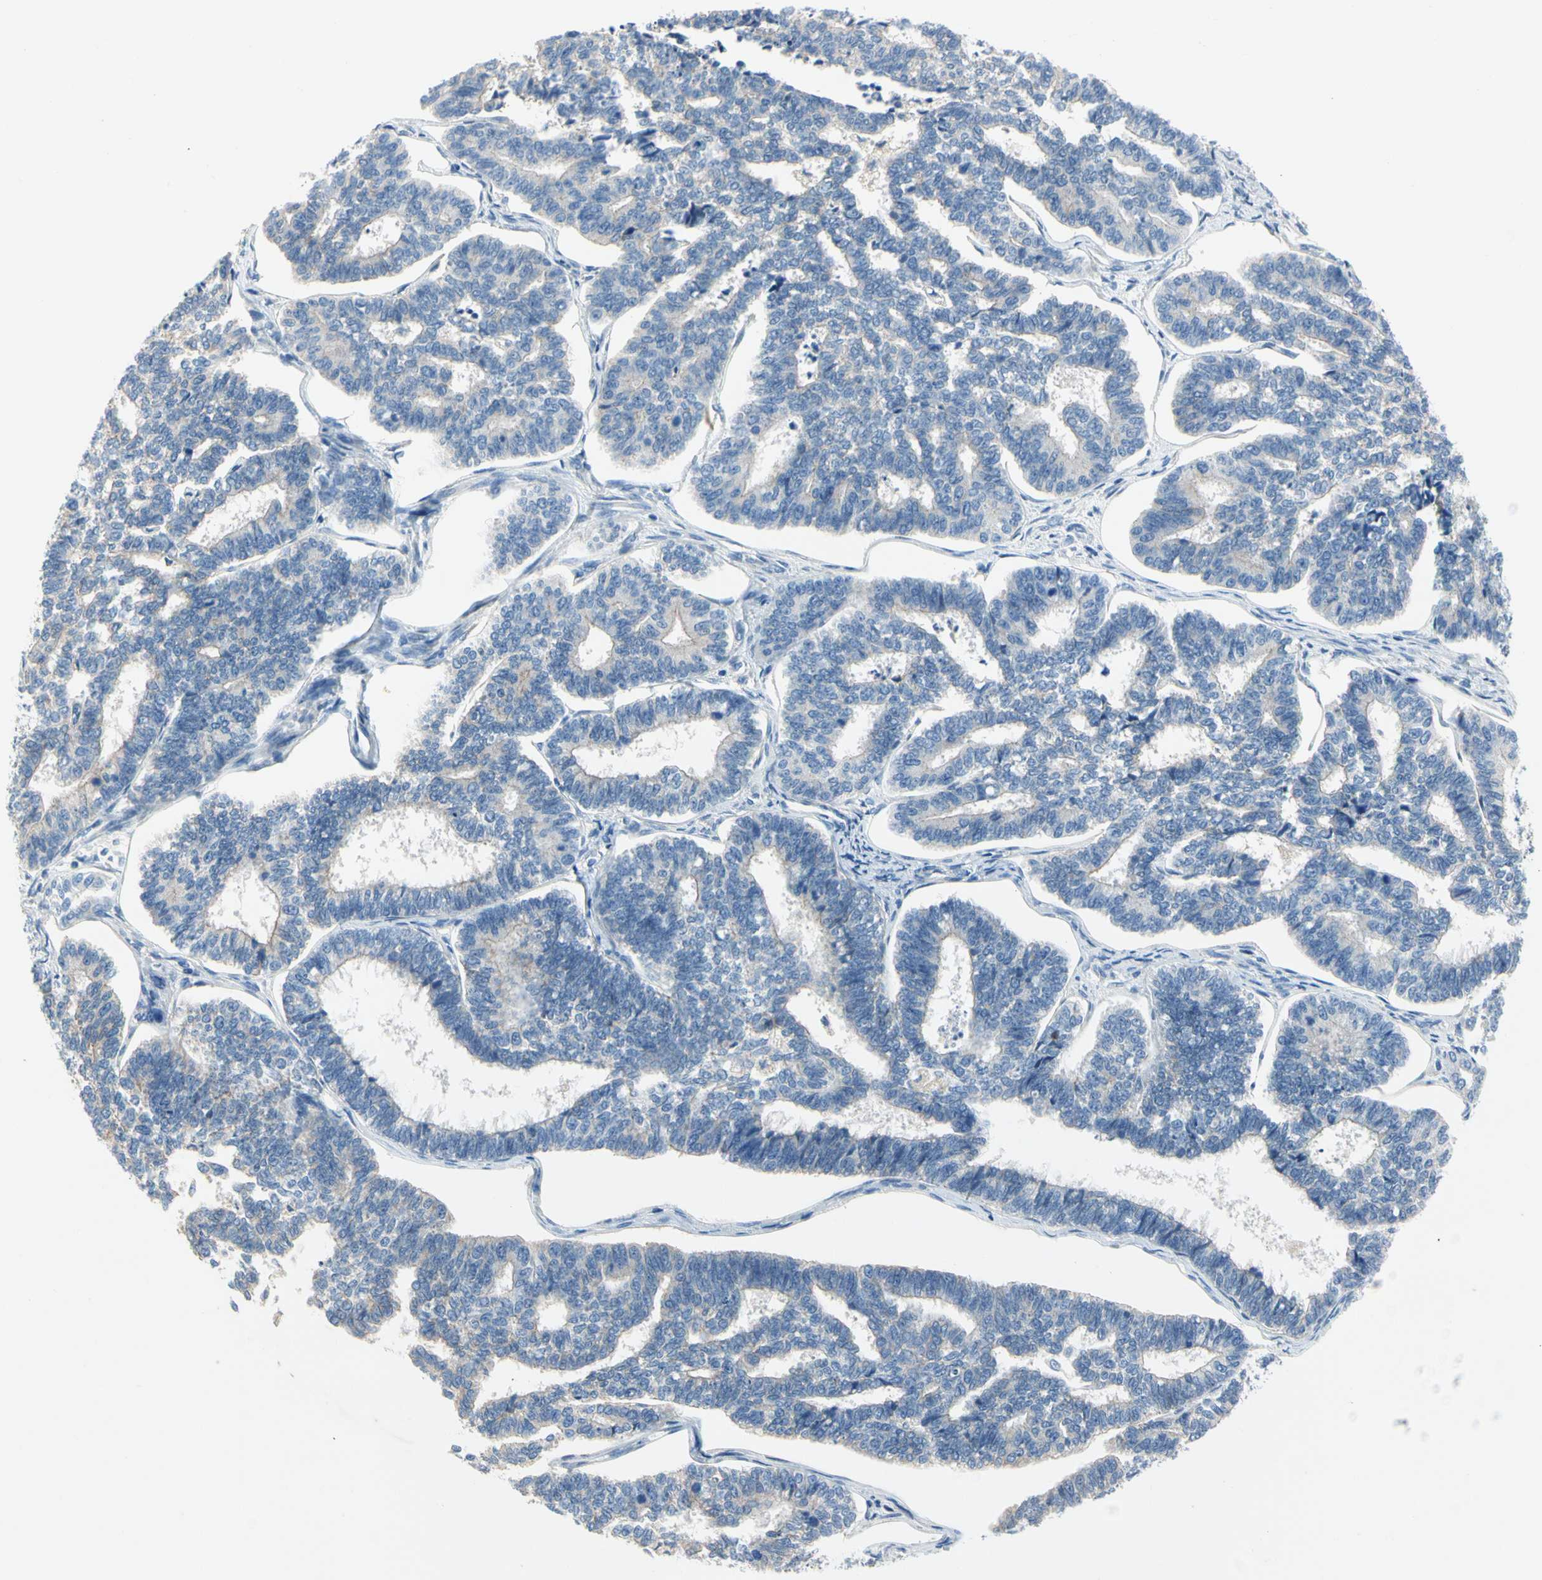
{"staining": {"intensity": "weak", "quantity": "<25%", "location": "cytoplasmic/membranous"}, "tissue": "endometrial cancer", "cell_type": "Tumor cells", "image_type": "cancer", "snomed": [{"axis": "morphology", "description": "Adenocarcinoma, NOS"}, {"axis": "topography", "description": "Endometrium"}], "caption": "Immunohistochemistry (IHC) micrograph of human adenocarcinoma (endometrial) stained for a protein (brown), which demonstrates no staining in tumor cells. (DAB immunohistochemistry (IHC), high magnification).", "gene": "CA14", "patient": {"sex": "female", "age": 70}}